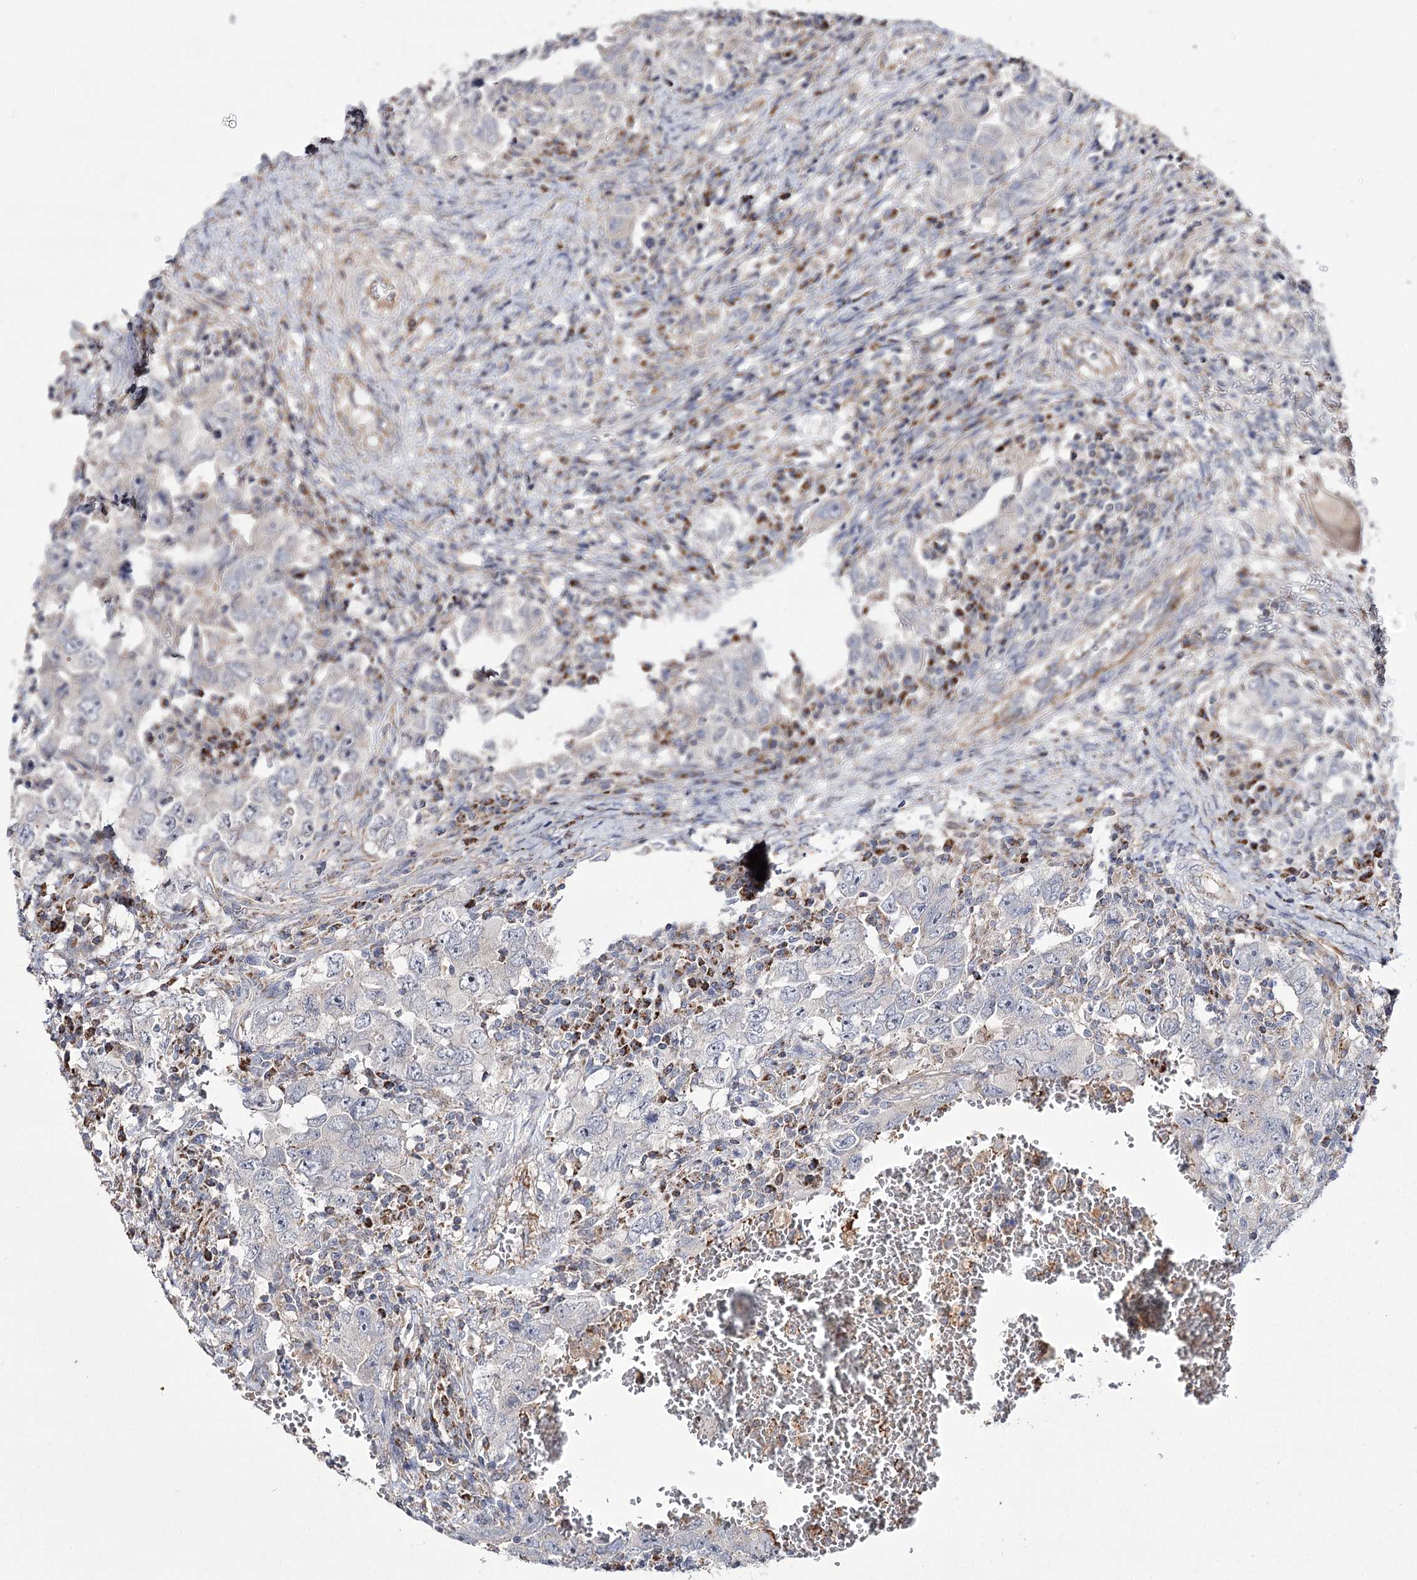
{"staining": {"intensity": "negative", "quantity": "none", "location": "none"}, "tissue": "testis cancer", "cell_type": "Tumor cells", "image_type": "cancer", "snomed": [{"axis": "morphology", "description": "Carcinoma, Embryonal, NOS"}, {"axis": "topography", "description": "Testis"}], "caption": "Photomicrograph shows no protein staining in tumor cells of testis cancer tissue. Brightfield microscopy of IHC stained with DAB (3,3'-diaminobenzidine) (brown) and hematoxylin (blue), captured at high magnification.", "gene": "NADK2", "patient": {"sex": "male", "age": 26}}